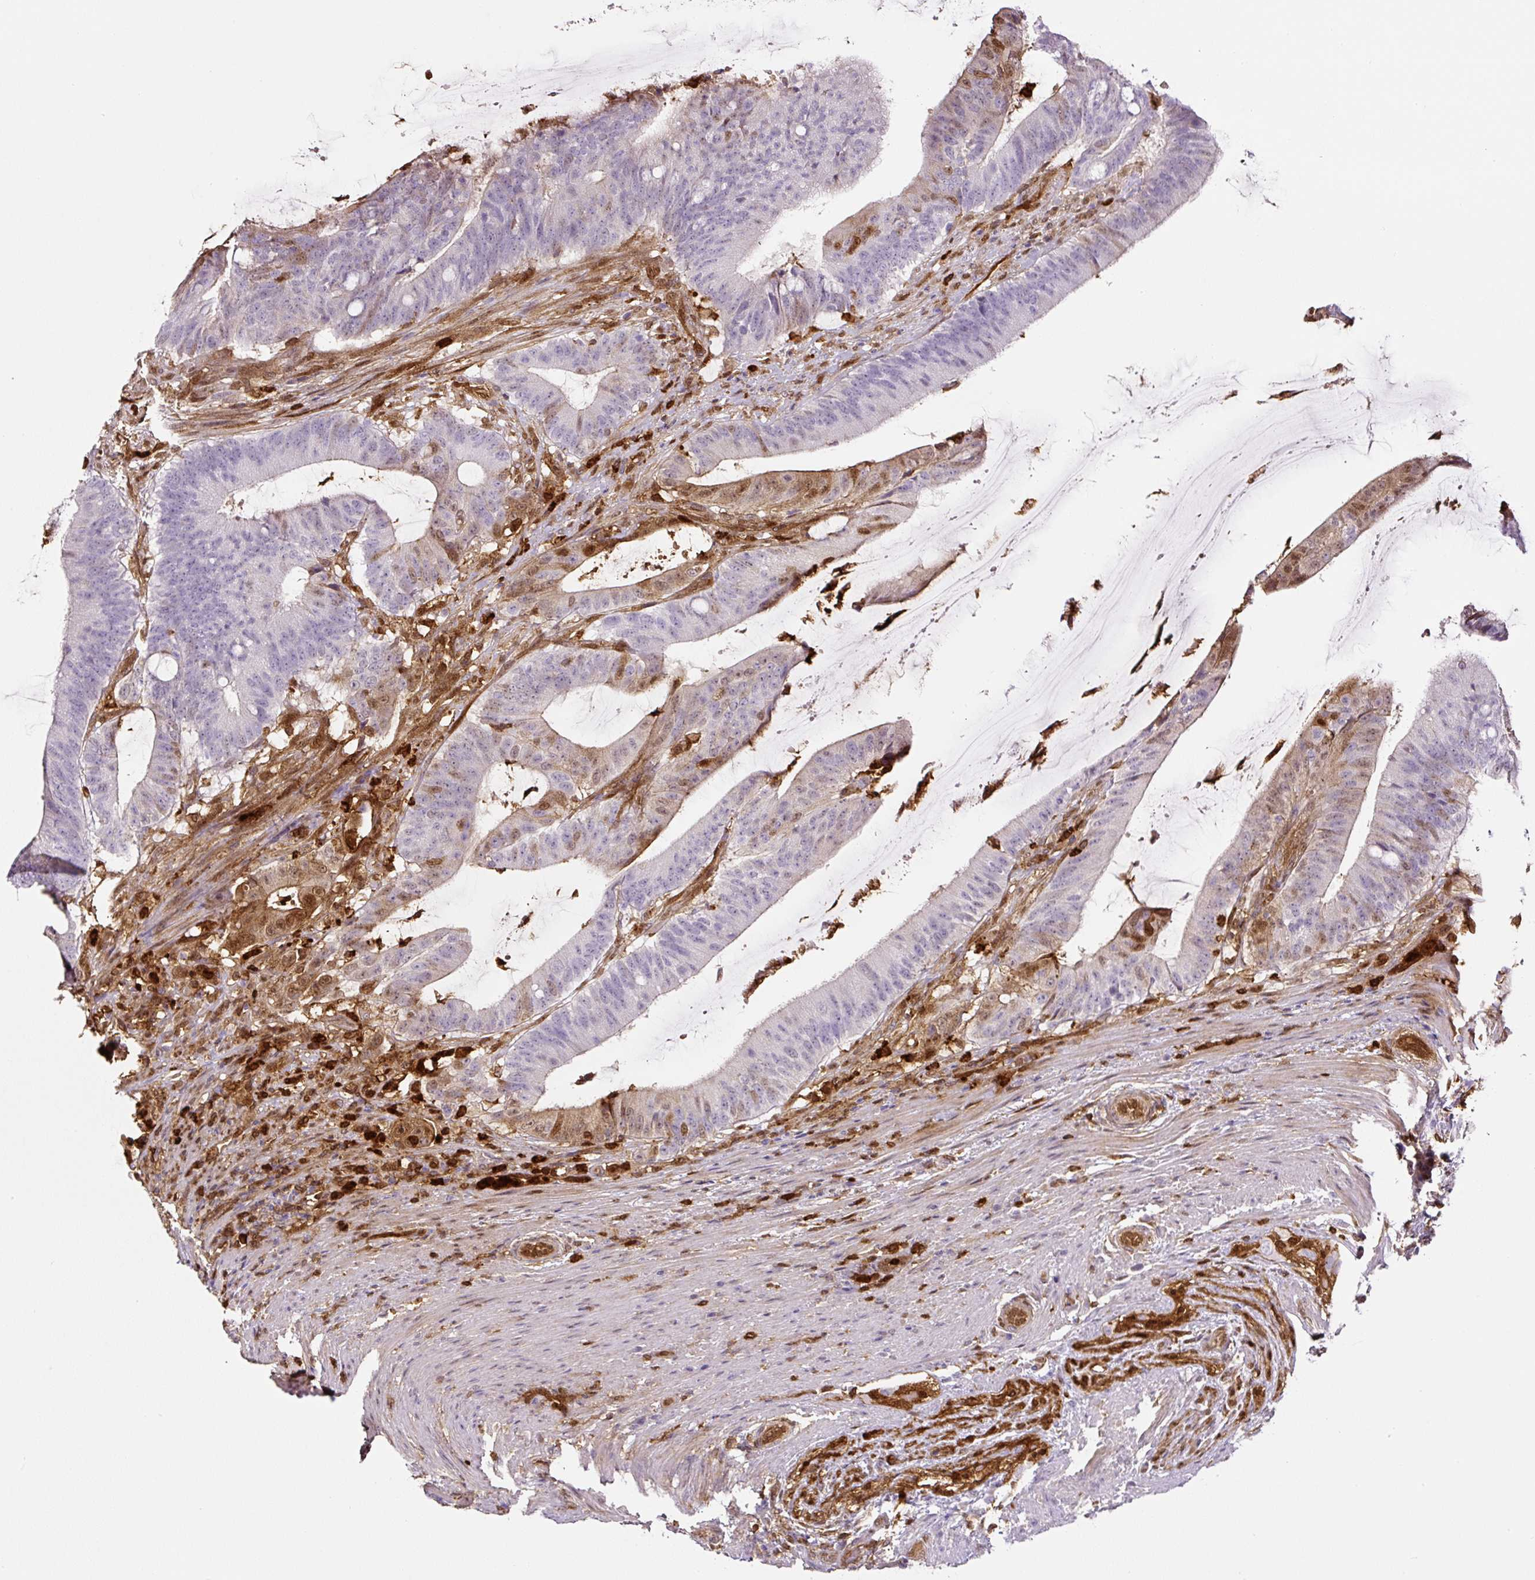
{"staining": {"intensity": "moderate", "quantity": "<25%", "location": "cytoplasmic/membranous,nuclear"}, "tissue": "colorectal cancer", "cell_type": "Tumor cells", "image_type": "cancer", "snomed": [{"axis": "morphology", "description": "Adenocarcinoma, NOS"}, {"axis": "topography", "description": "Colon"}], "caption": "DAB (3,3'-diaminobenzidine) immunohistochemical staining of adenocarcinoma (colorectal) exhibits moderate cytoplasmic/membranous and nuclear protein expression in approximately <25% of tumor cells.", "gene": "ANXA1", "patient": {"sex": "female", "age": 43}}